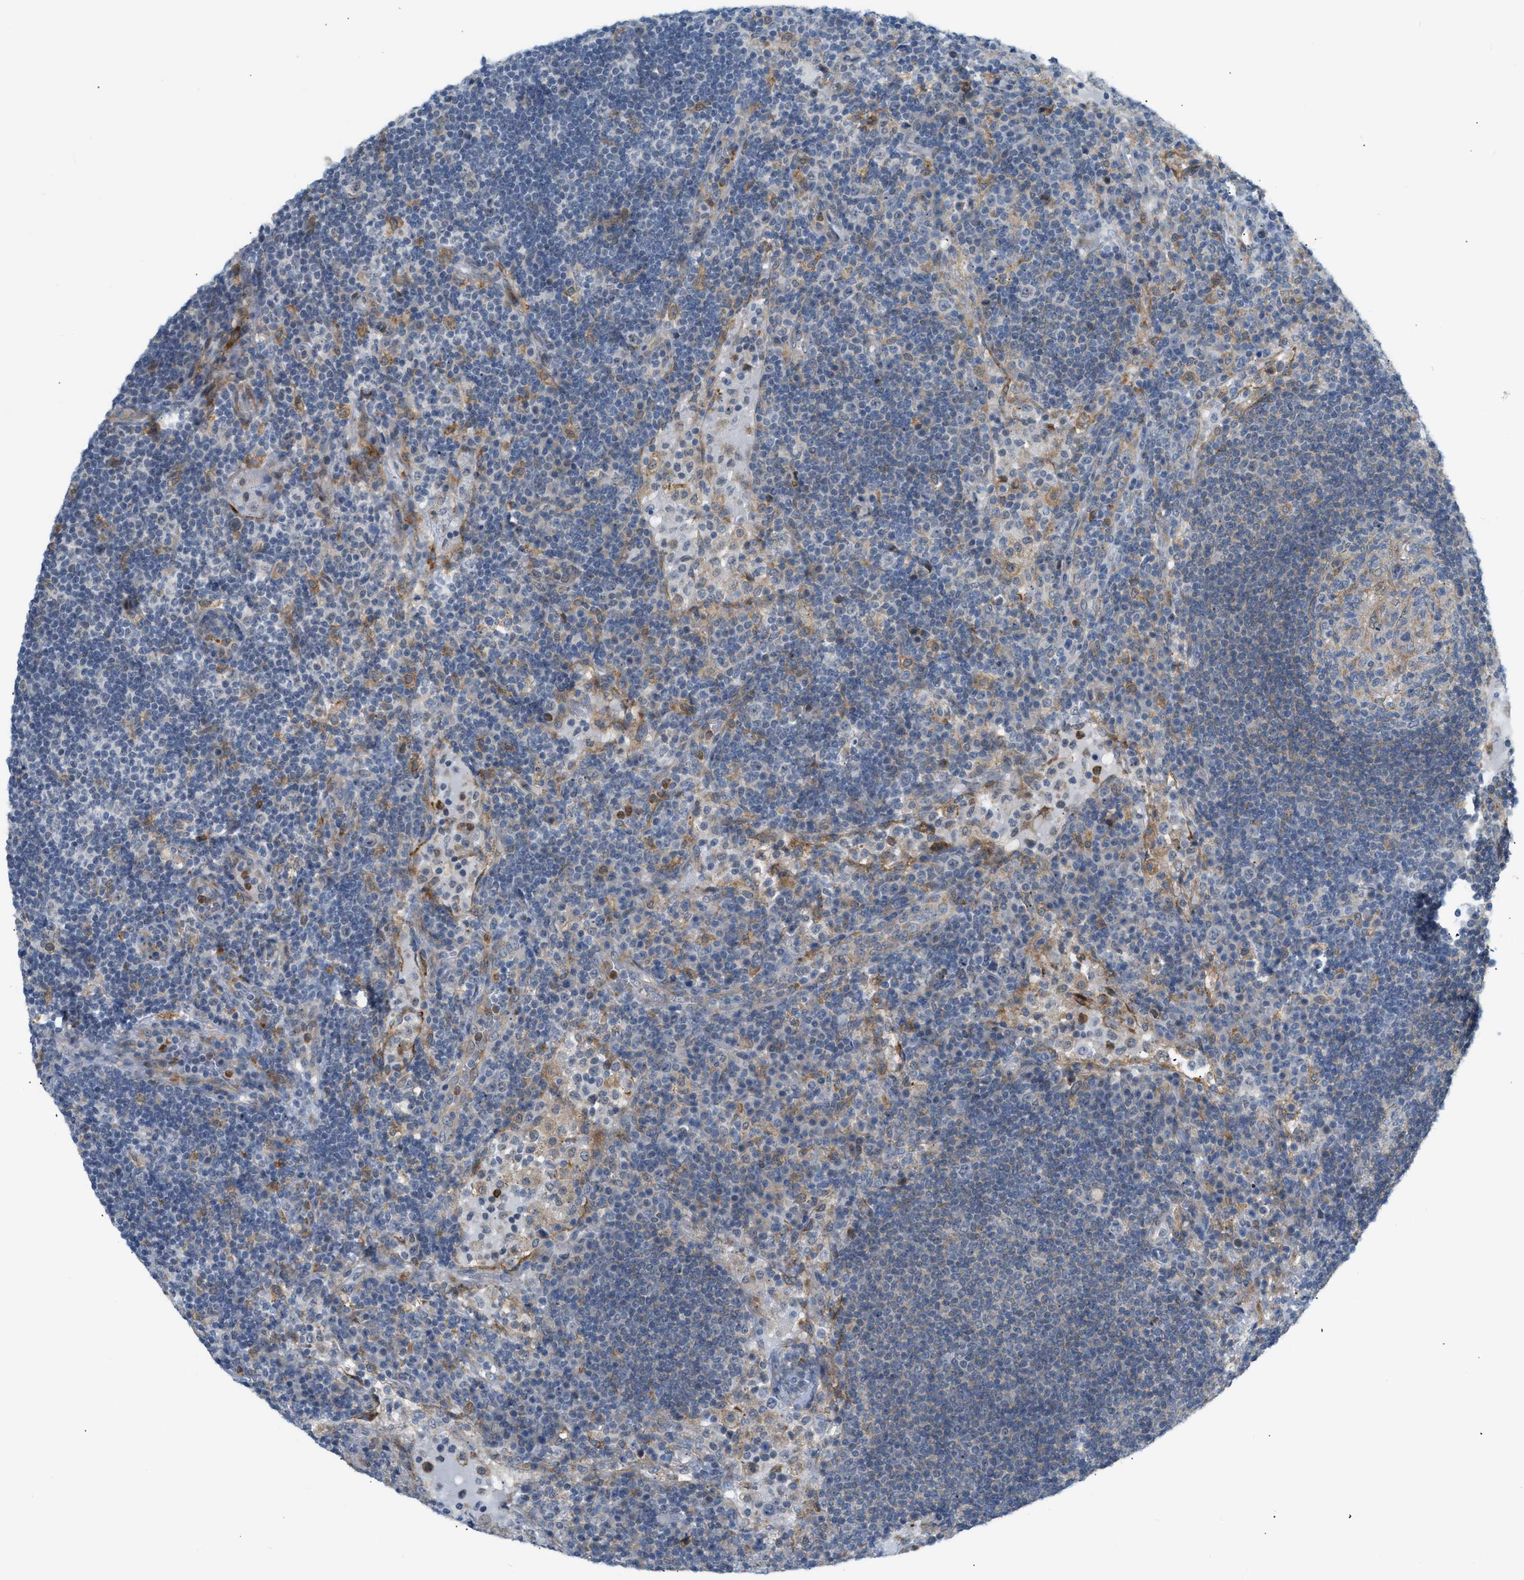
{"staining": {"intensity": "weak", "quantity": "<25%", "location": "cytoplasmic/membranous"}, "tissue": "lymph node", "cell_type": "Germinal center cells", "image_type": "normal", "snomed": [{"axis": "morphology", "description": "Normal tissue, NOS"}, {"axis": "topography", "description": "Lymph node"}], "caption": "This is a histopathology image of immunohistochemistry (IHC) staining of unremarkable lymph node, which shows no positivity in germinal center cells.", "gene": "ZNF408", "patient": {"sex": "female", "age": 53}}